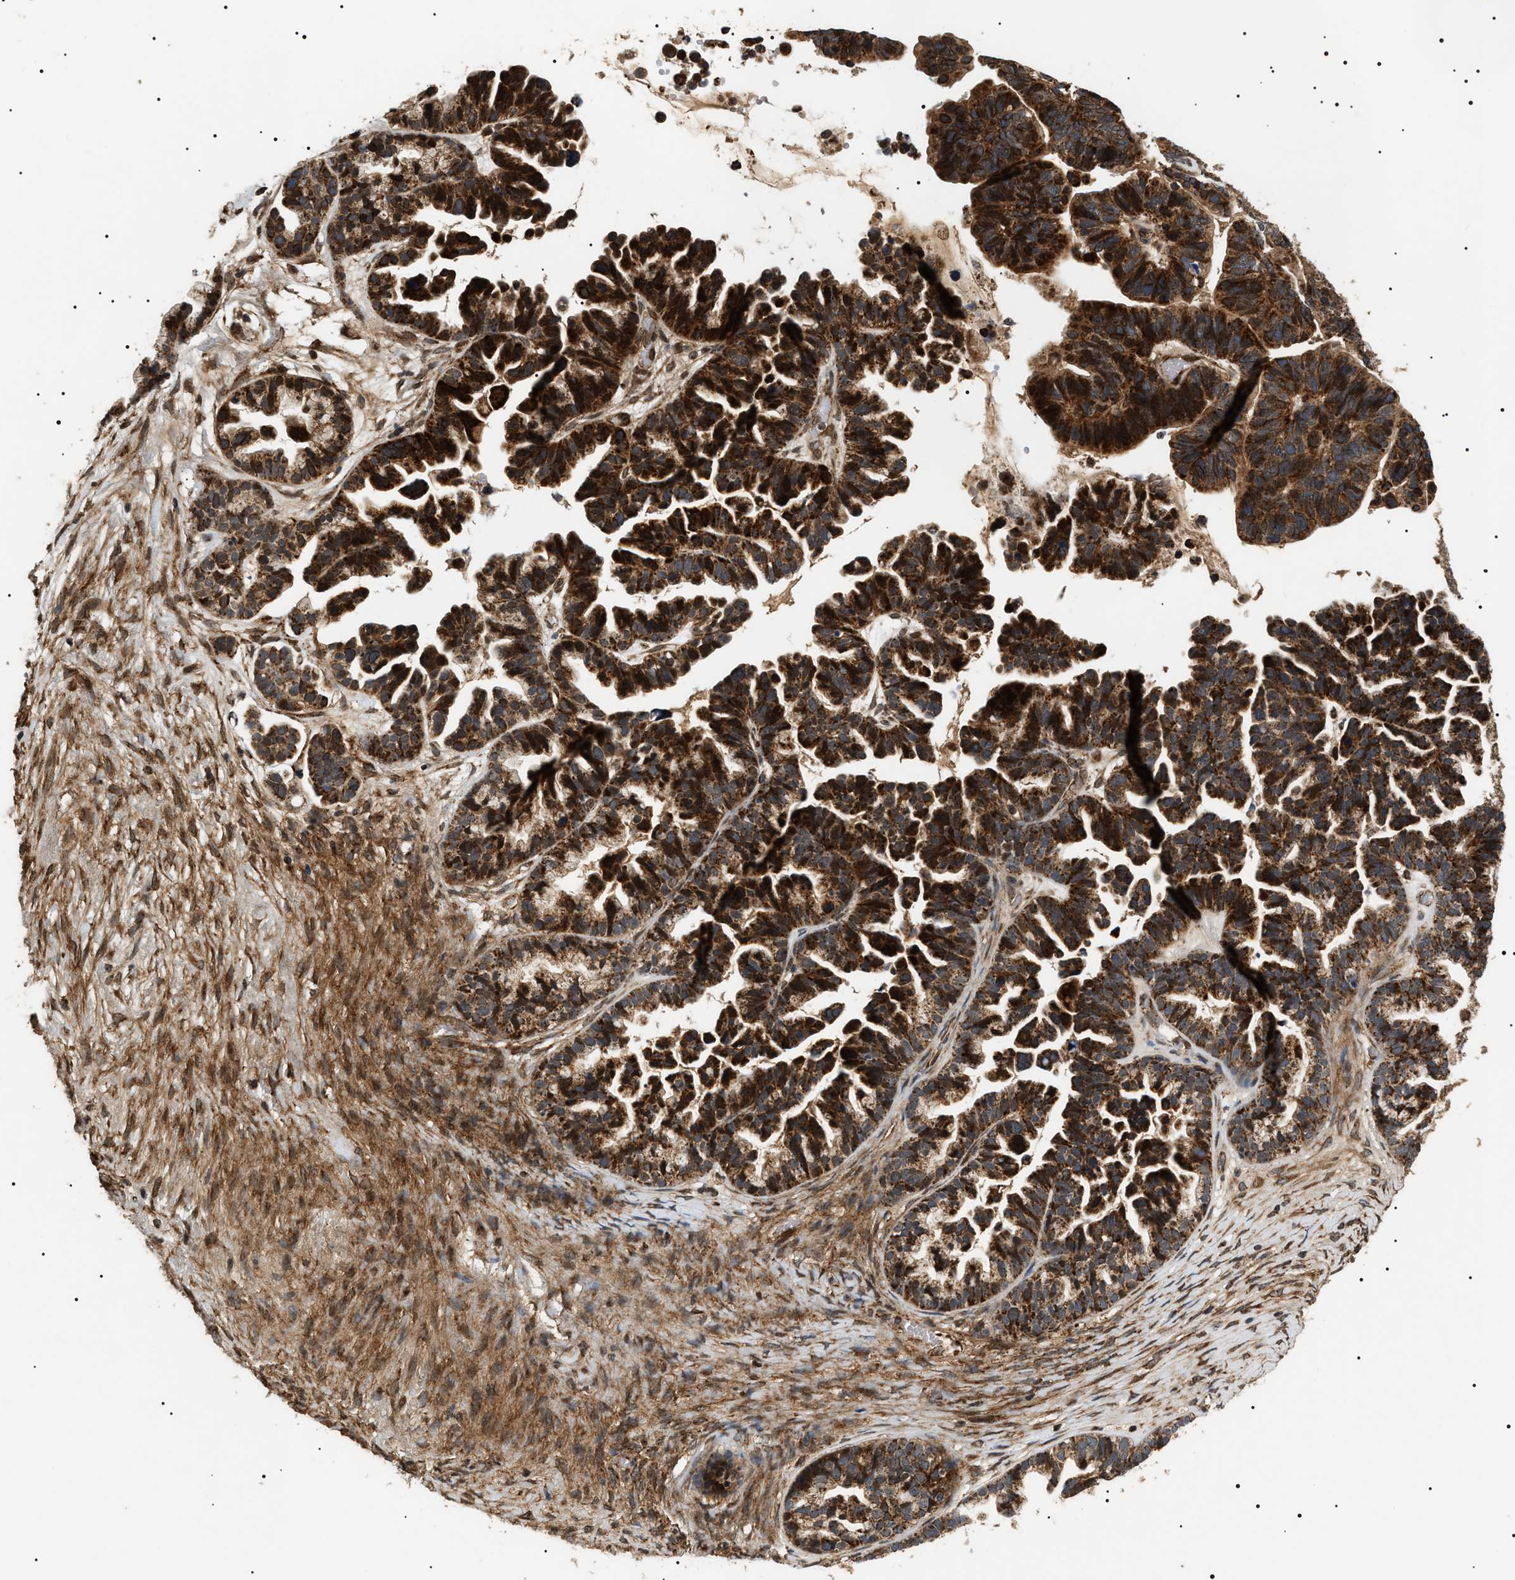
{"staining": {"intensity": "strong", "quantity": ">75%", "location": "cytoplasmic/membranous,nuclear"}, "tissue": "ovarian cancer", "cell_type": "Tumor cells", "image_type": "cancer", "snomed": [{"axis": "morphology", "description": "Cystadenocarcinoma, serous, NOS"}, {"axis": "topography", "description": "Ovary"}], "caption": "This histopathology image displays ovarian cancer (serous cystadenocarcinoma) stained with IHC to label a protein in brown. The cytoplasmic/membranous and nuclear of tumor cells show strong positivity for the protein. Nuclei are counter-stained blue.", "gene": "ZBTB26", "patient": {"sex": "female", "age": 56}}